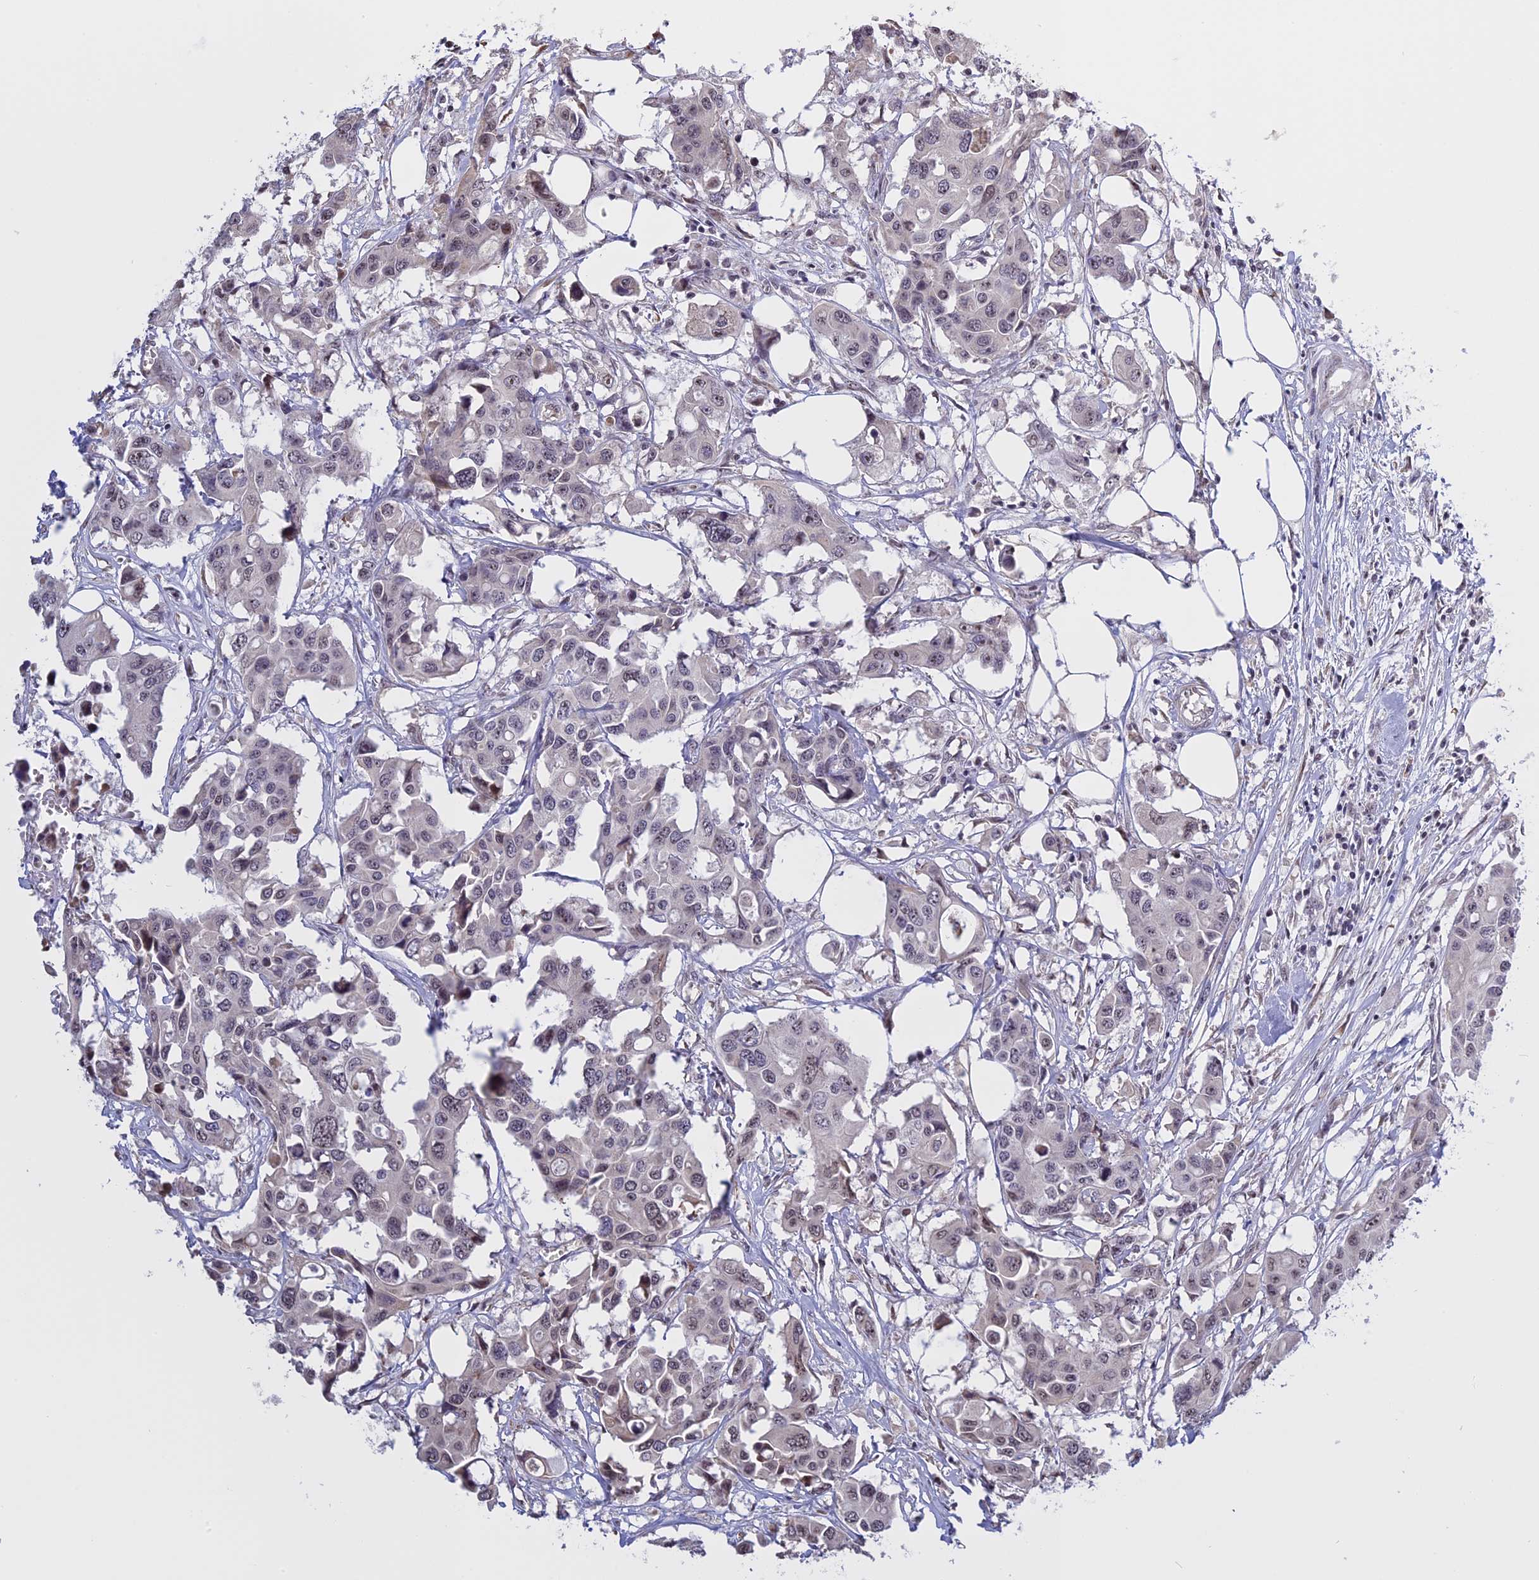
{"staining": {"intensity": "weak", "quantity": "<25%", "location": "nuclear"}, "tissue": "colorectal cancer", "cell_type": "Tumor cells", "image_type": "cancer", "snomed": [{"axis": "morphology", "description": "Adenocarcinoma, NOS"}, {"axis": "topography", "description": "Colon"}], "caption": "IHC image of neoplastic tissue: human colorectal cancer (adenocarcinoma) stained with DAB (3,3'-diaminobenzidine) demonstrates no significant protein staining in tumor cells.", "gene": "MGA", "patient": {"sex": "male", "age": 77}}